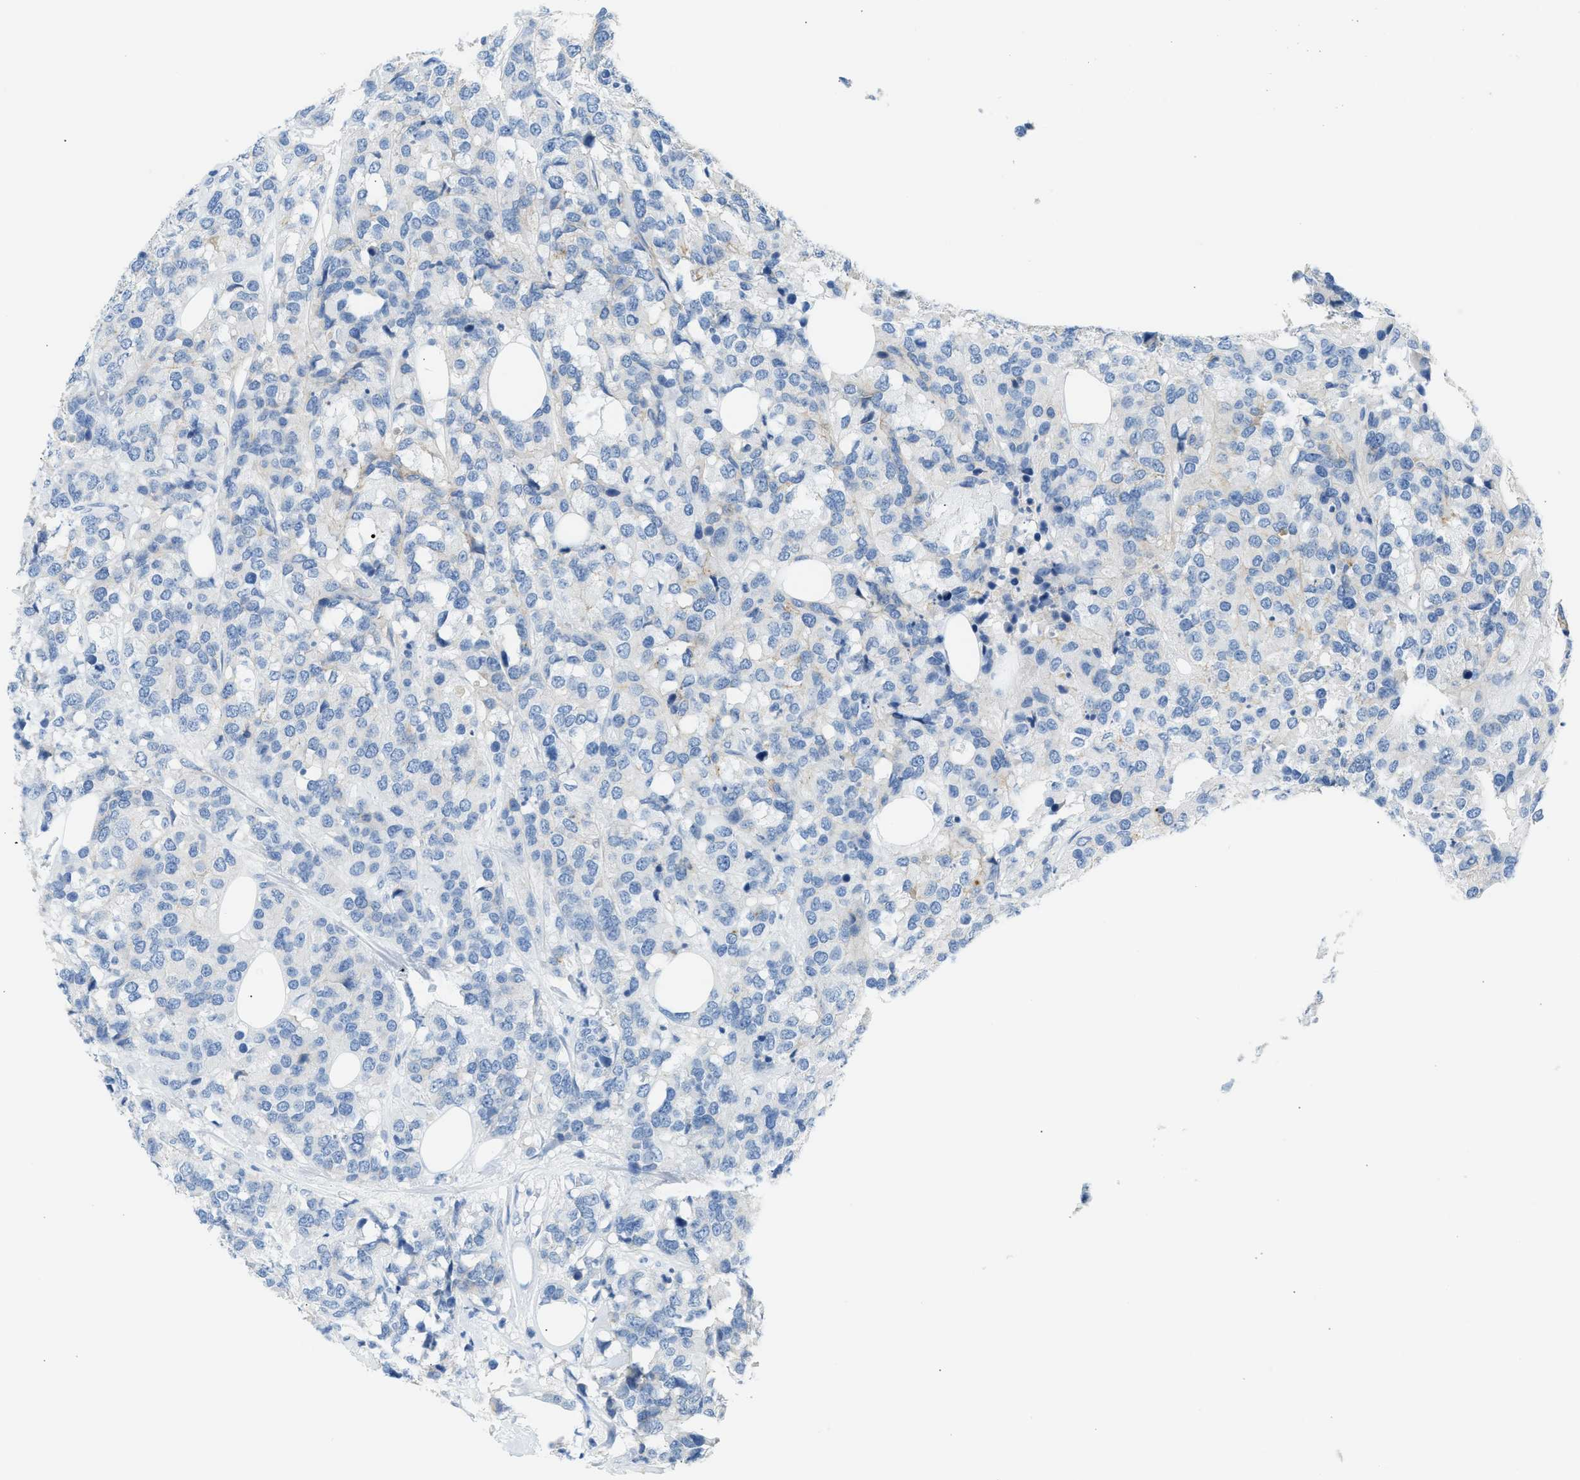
{"staining": {"intensity": "negative", "quantity": "none", "location": "none"}, "tissue": "breast cancer", "cell_type": "Tumor cells", "image_type": "cancer", "snomed": [{"axis": "morphology", "description": "Lobular carcinoma"}, {"axis": "topography", "description": "Breast"}], "caption": "DAB (3,3'-diaminobenzidine) immunohistochemical staining of human breast lobular carcinoma exhibits no significant expression in tumor cells.", "gene": "ERBB2", "patient": {"sex": "female", "age": 59}}